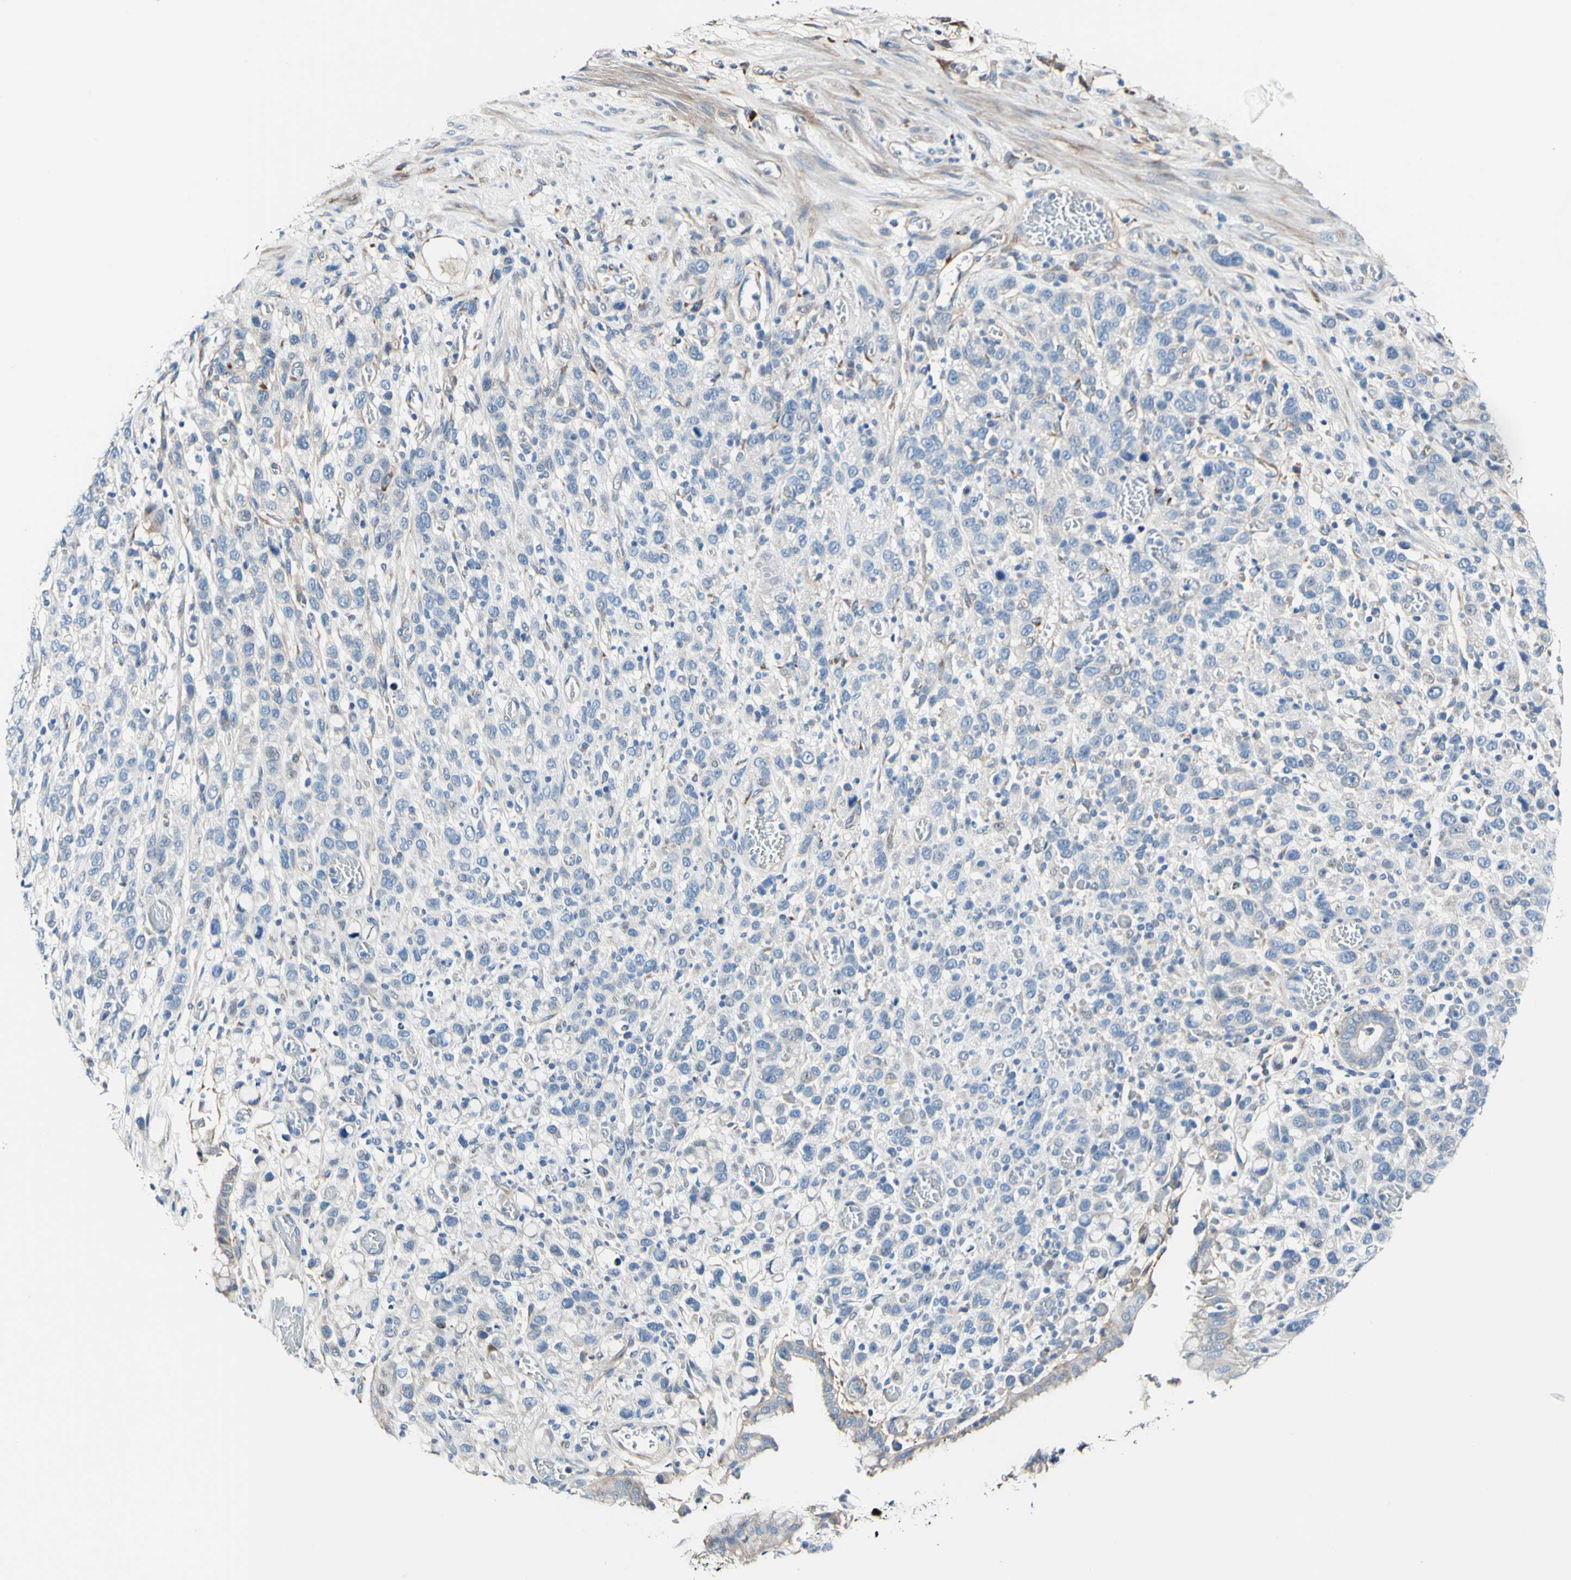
{"staining": {"intensity": "negative", "quantity": "none", "location": "none"}, "tissue": "stomach cancer", "cell_type": "Tumor cells", "image_type": "cancer", "snomed": [{"axis": "morphology", "description": "Normal tissue, NOS"}, {"axis": "morphology", "description": "Adenocarcinoma, NOS"}, {"axis": "morphology", "description": "Adenocarcinoma, High grade"}, {"axis": "topography", "description": "Stomach, upper"}, {"axis": "topography", "description": "Stomach"}], "caption": "DAB (3,3'-diaminobenzidine) immunohistochemical staining of human stomach adenocarcinoma displays no significant staining in tumor cells.", "gene": "COL6A3", "patient": {"sex": "female", "age": 65}}